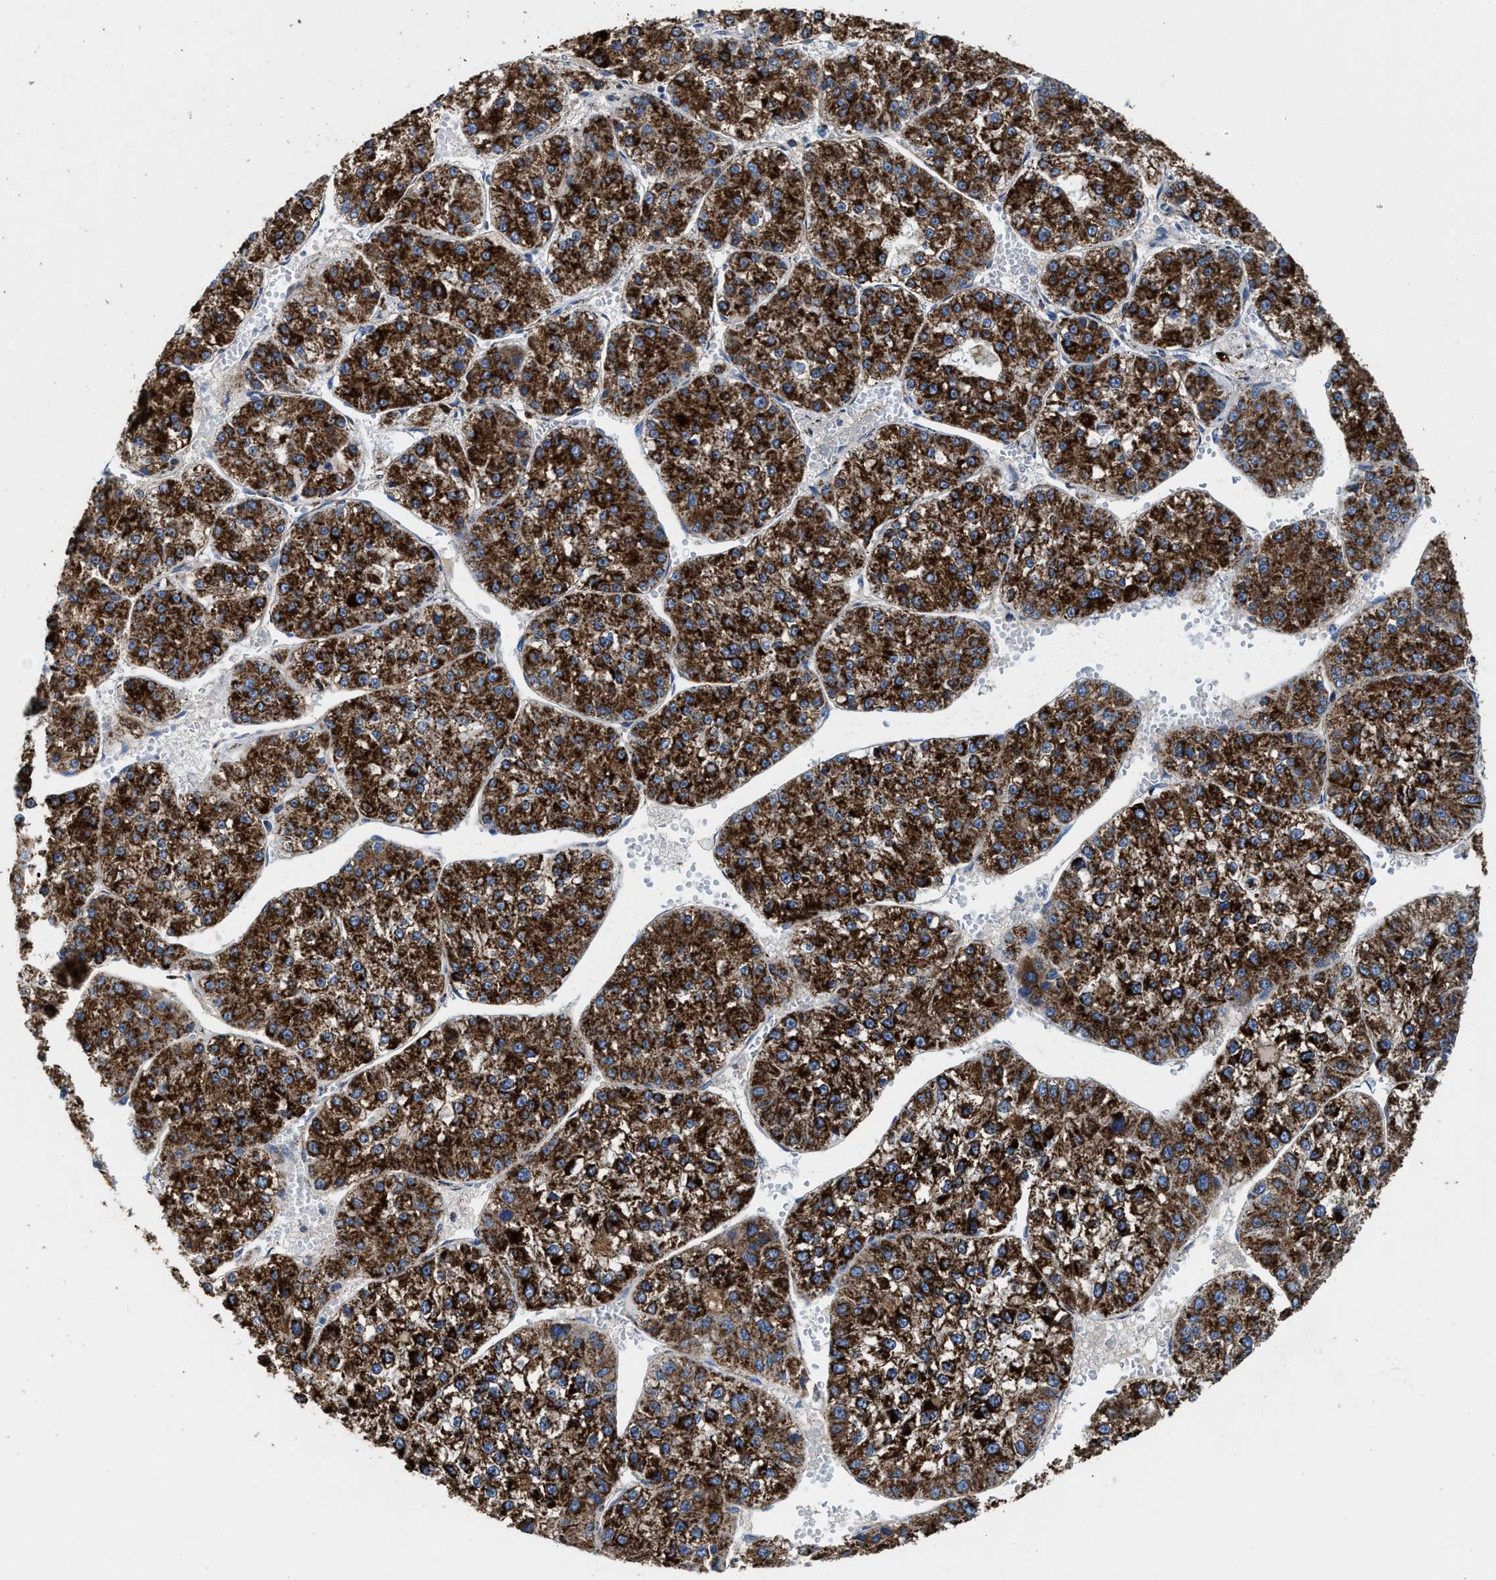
{"staining": {"intensity": "strong", "quantity": ">75%", "location": "cytoplasmic/membranous"}, "tissue": "liver cancer", "cell_type": "Tumor cells", "image_type": "cancer", "snomed": [{"axis": "morphology", "description": "Carcinoma, Hepatocellular, NOS"}, {"axis": "topography", "description": "Liver"}], "caption": "Liver hepatocellular carcinoma tissue demonstrates strong cytoplasmic/membranous positivity in about >75% of tumor cells, visualized by immunohistochemistry. (brown staining indicates protein expression, while blue staining denotes nuclei).", "gene": "ALDH1B1", "patient": {"sex": "female", "age": 73}}